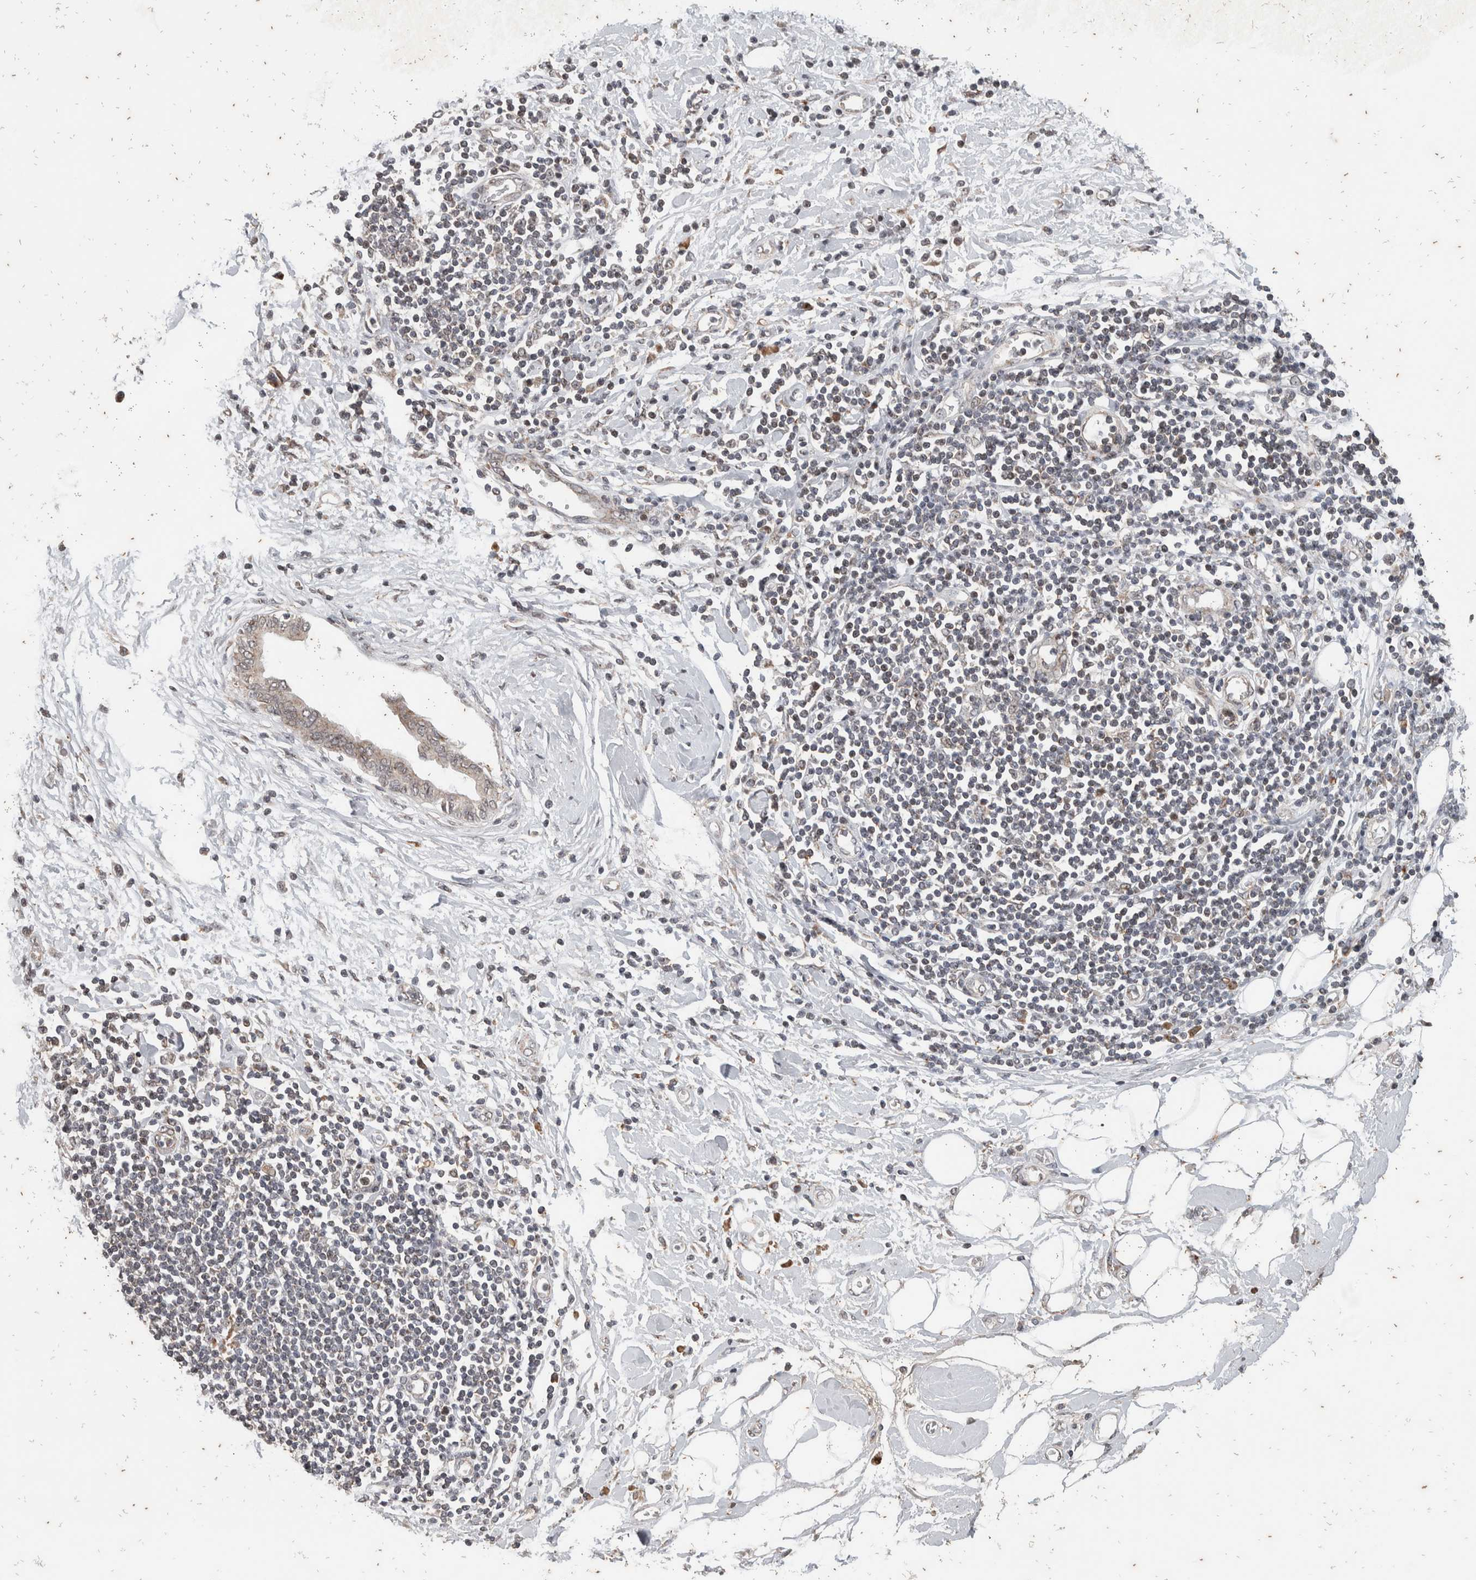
{"staining": {"intensity": "negative", "quantity": "none", "location": "none"}, "tissue": "pancreatic cancer", "cell_type": "Tumor cells", "image_type": "cancer", "snomed": [{"axis": "morphology", "description": "Normal tissue, NOS"}, {"axis": "morphology", "description": "Adenocarcinoma, NOS"}, {"axis": "topography", "description": "Pancreas"}, {"axis": "topography", "description": "Duodenum"}], "caption": "This photomicrograph is of pancreatic cancer (adenocarcinoma) stained with IHC to label a protein in brown with the nuclei are counter-stained blue. There is no expression in tumor cells.", "gene": "ATXN7L1", "patient": {"sex": "female", "age": 60}}